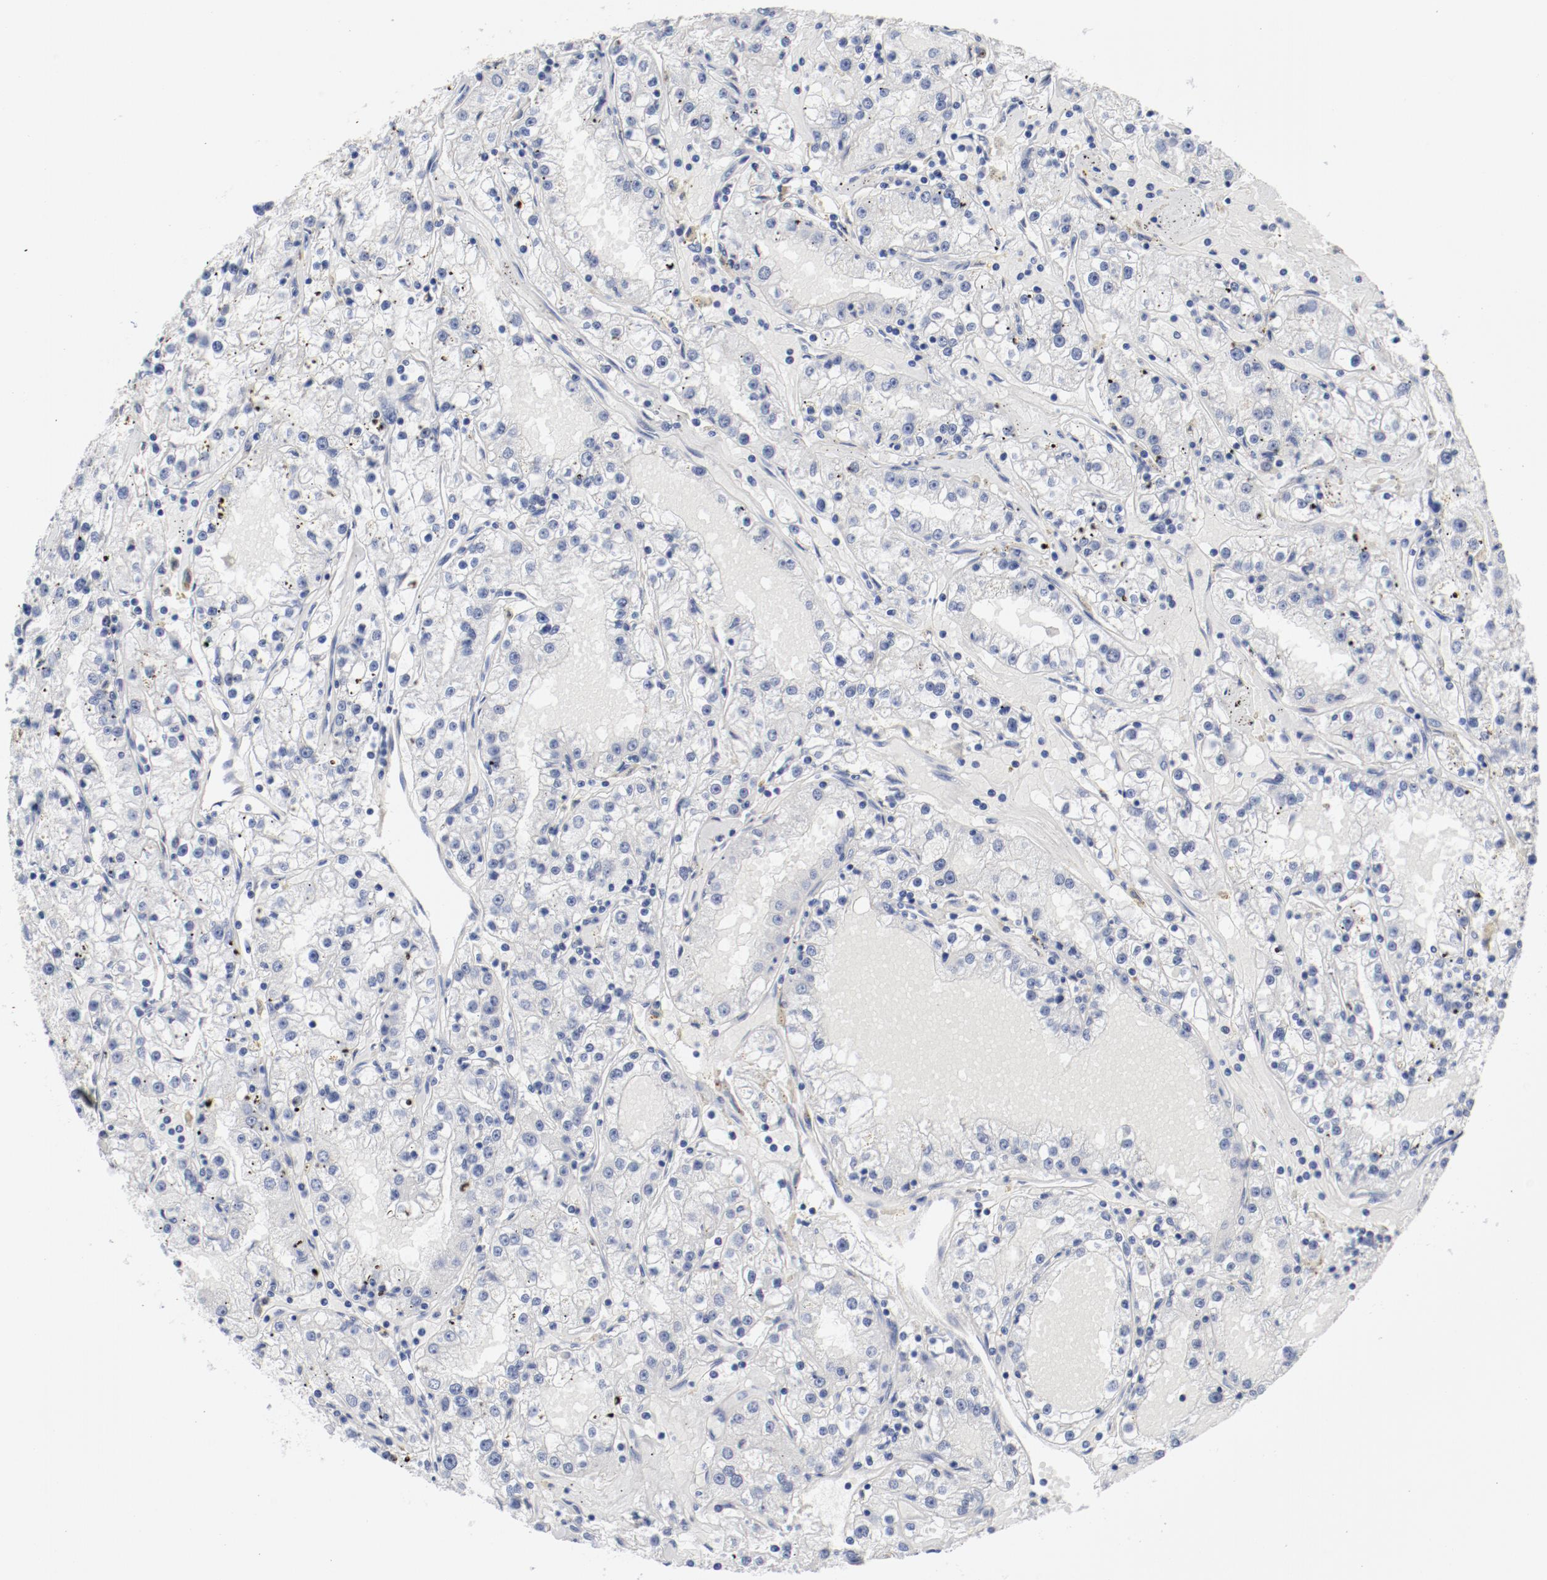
{"staining": {"intensity": "negative", "quantity": "none", "location": "none"}, "tissue": "renal cancer", "cell_type": "Tumor cells", "image_type": "cancer", "snomed": [{"axis": "morphology", "description": "Adenocarcinoma, NOS"}, {"axis": "topography", "description": "Kidney"}], "caption": "The IHC photomicrograph has no significant staining in tumor cells of renal adenocarcinoma tissue.", "gene": "ANKLE2", "patient": {"sex": "male", "age": 56}}